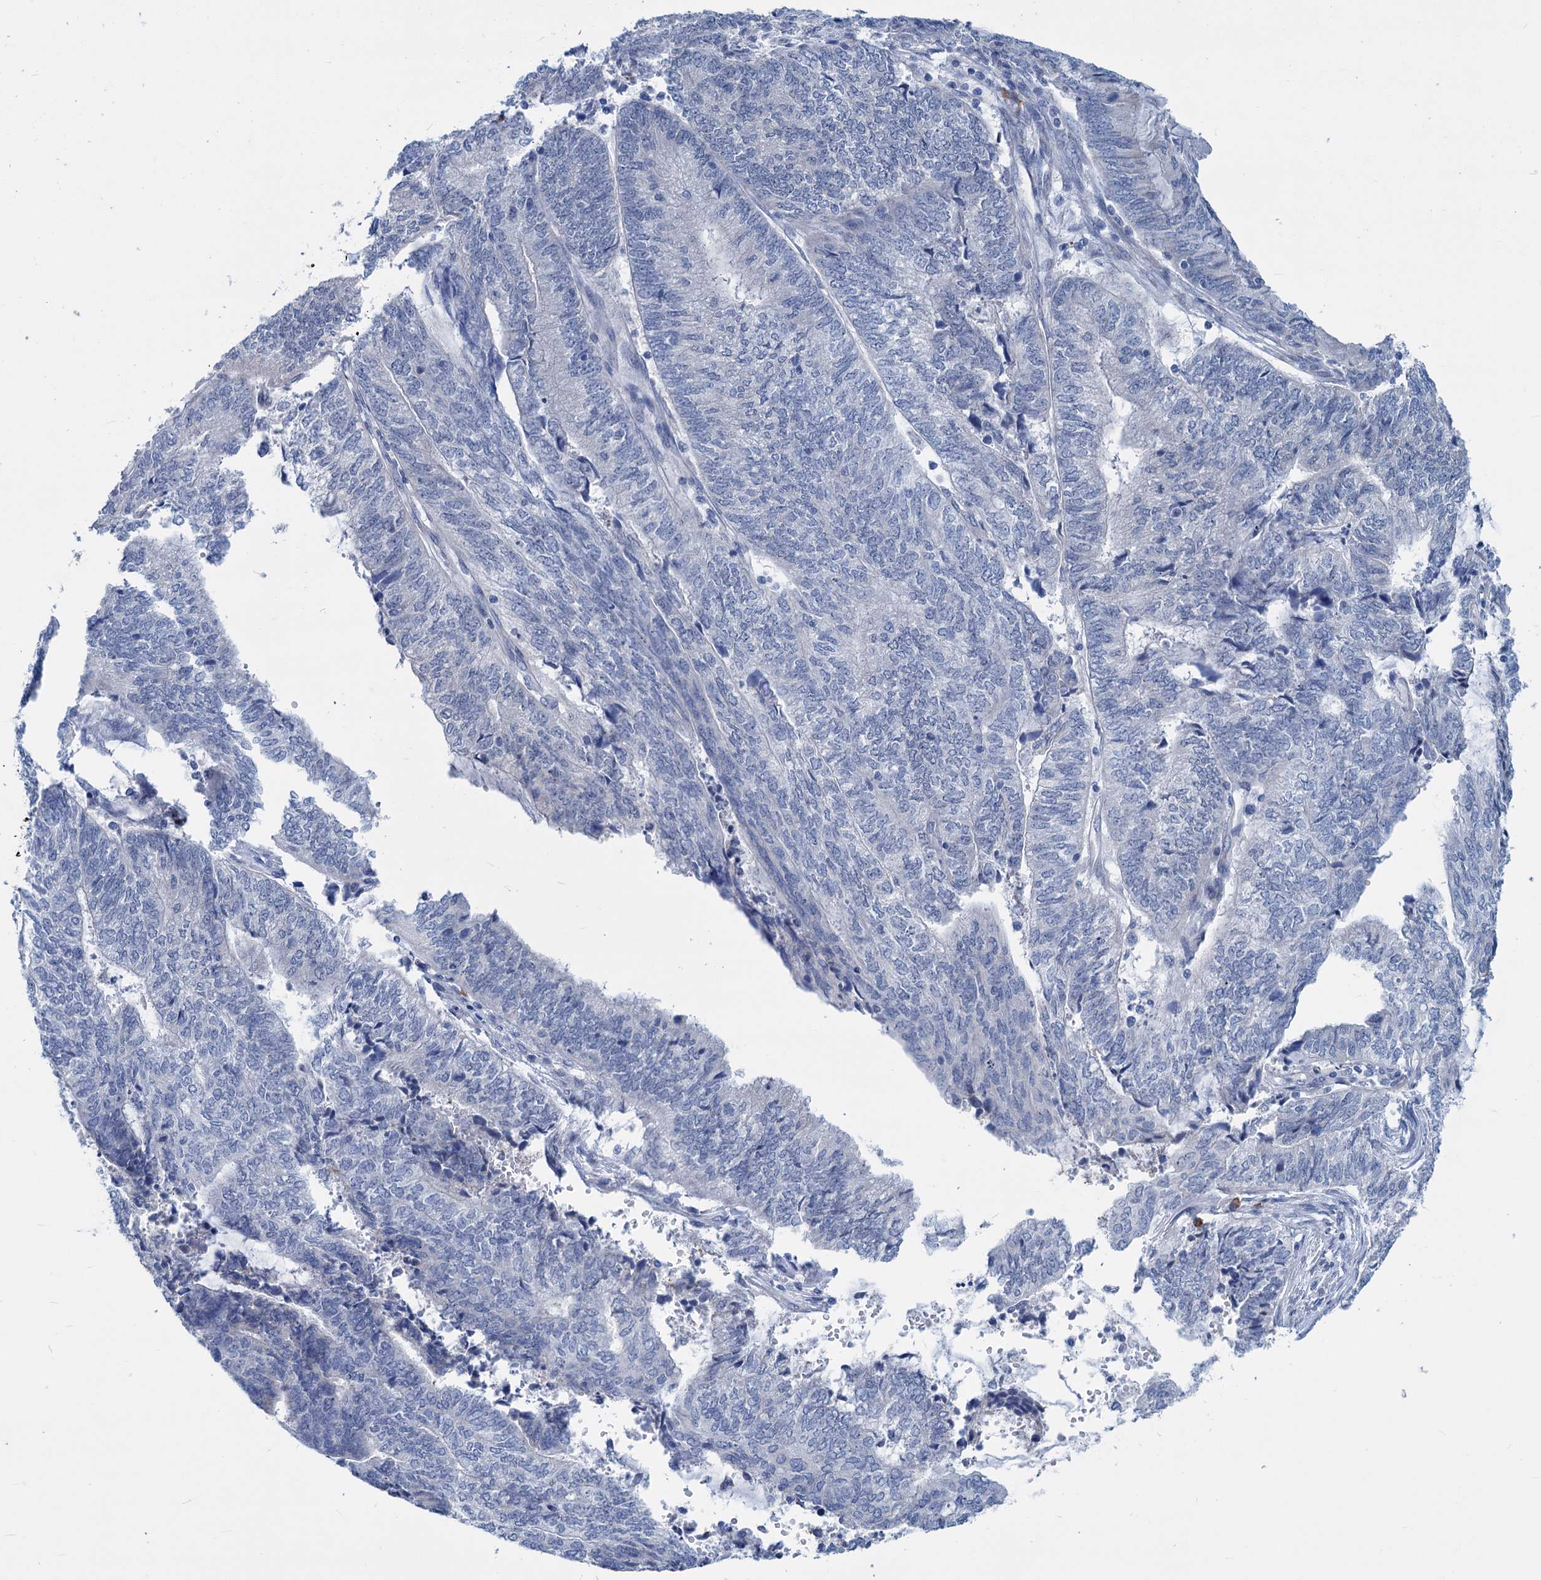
{"staining": {"intensity": "negative", "quantity": "none", "location": "none"}, "tissue": "endometrial cancer", "cell_type": "Tumor cells", "image_type": "cancer", "snomed": [{"axis": "morphology", "description": "Adenocarcinoma, NOS"}, {"axis": "topography", "description": "Uterus"}, {"axis": "topography", "description": "Endometrium"}], "caption": "High magnification brightfield microscopy of endometrial cancer (adenocarcinoma) stained with DAB (brown) and counterstained with hematoxylin (blue): tumor cells show no significant staining. (DAB immunohistochemistry with hematoxylin counter stain).", "gene": "NEU3", "patient": {"sex": "female", "age": 70}}